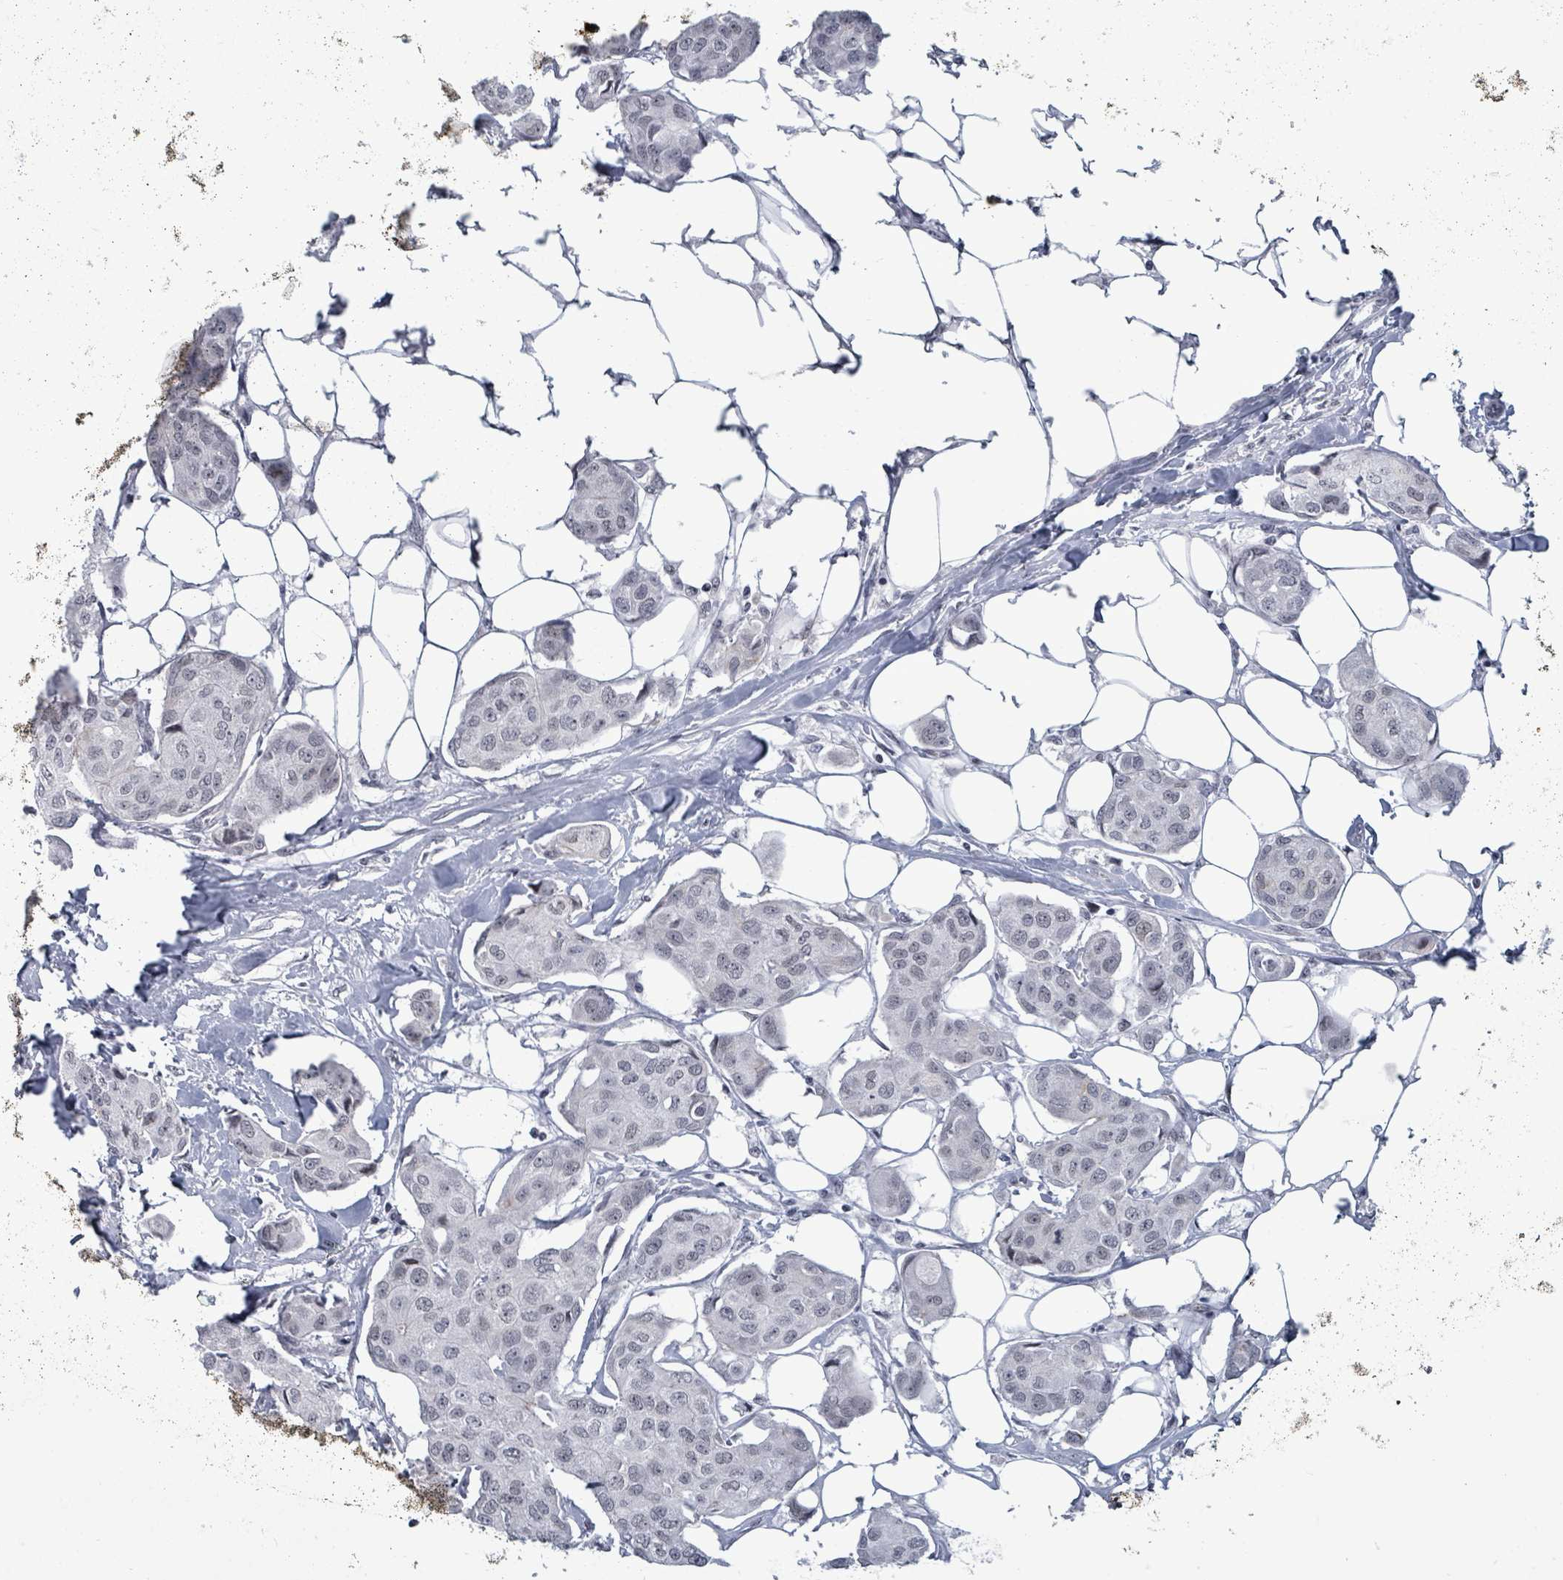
{"staining": {"intensity": "weak", "quantity": "<25%", "location": "nuclear"}, "tissue": "breast cancer", "cell_type": "Tumor cells", "image_type": "cancer", "snomed": [{"axis": "morphology", "description": "Duct carcinoma"}, {"axis": "topography", "description": "Breast"}, {"axis": "topography", "description": "Lymph node"}], "caption": "This is an IHC photomicrograph of human invasive ductal carcinoma (breast). There is no positivity in tumor cells.", "gene": "ERCC5", "patient": {"sex": "female", "age": 80}}